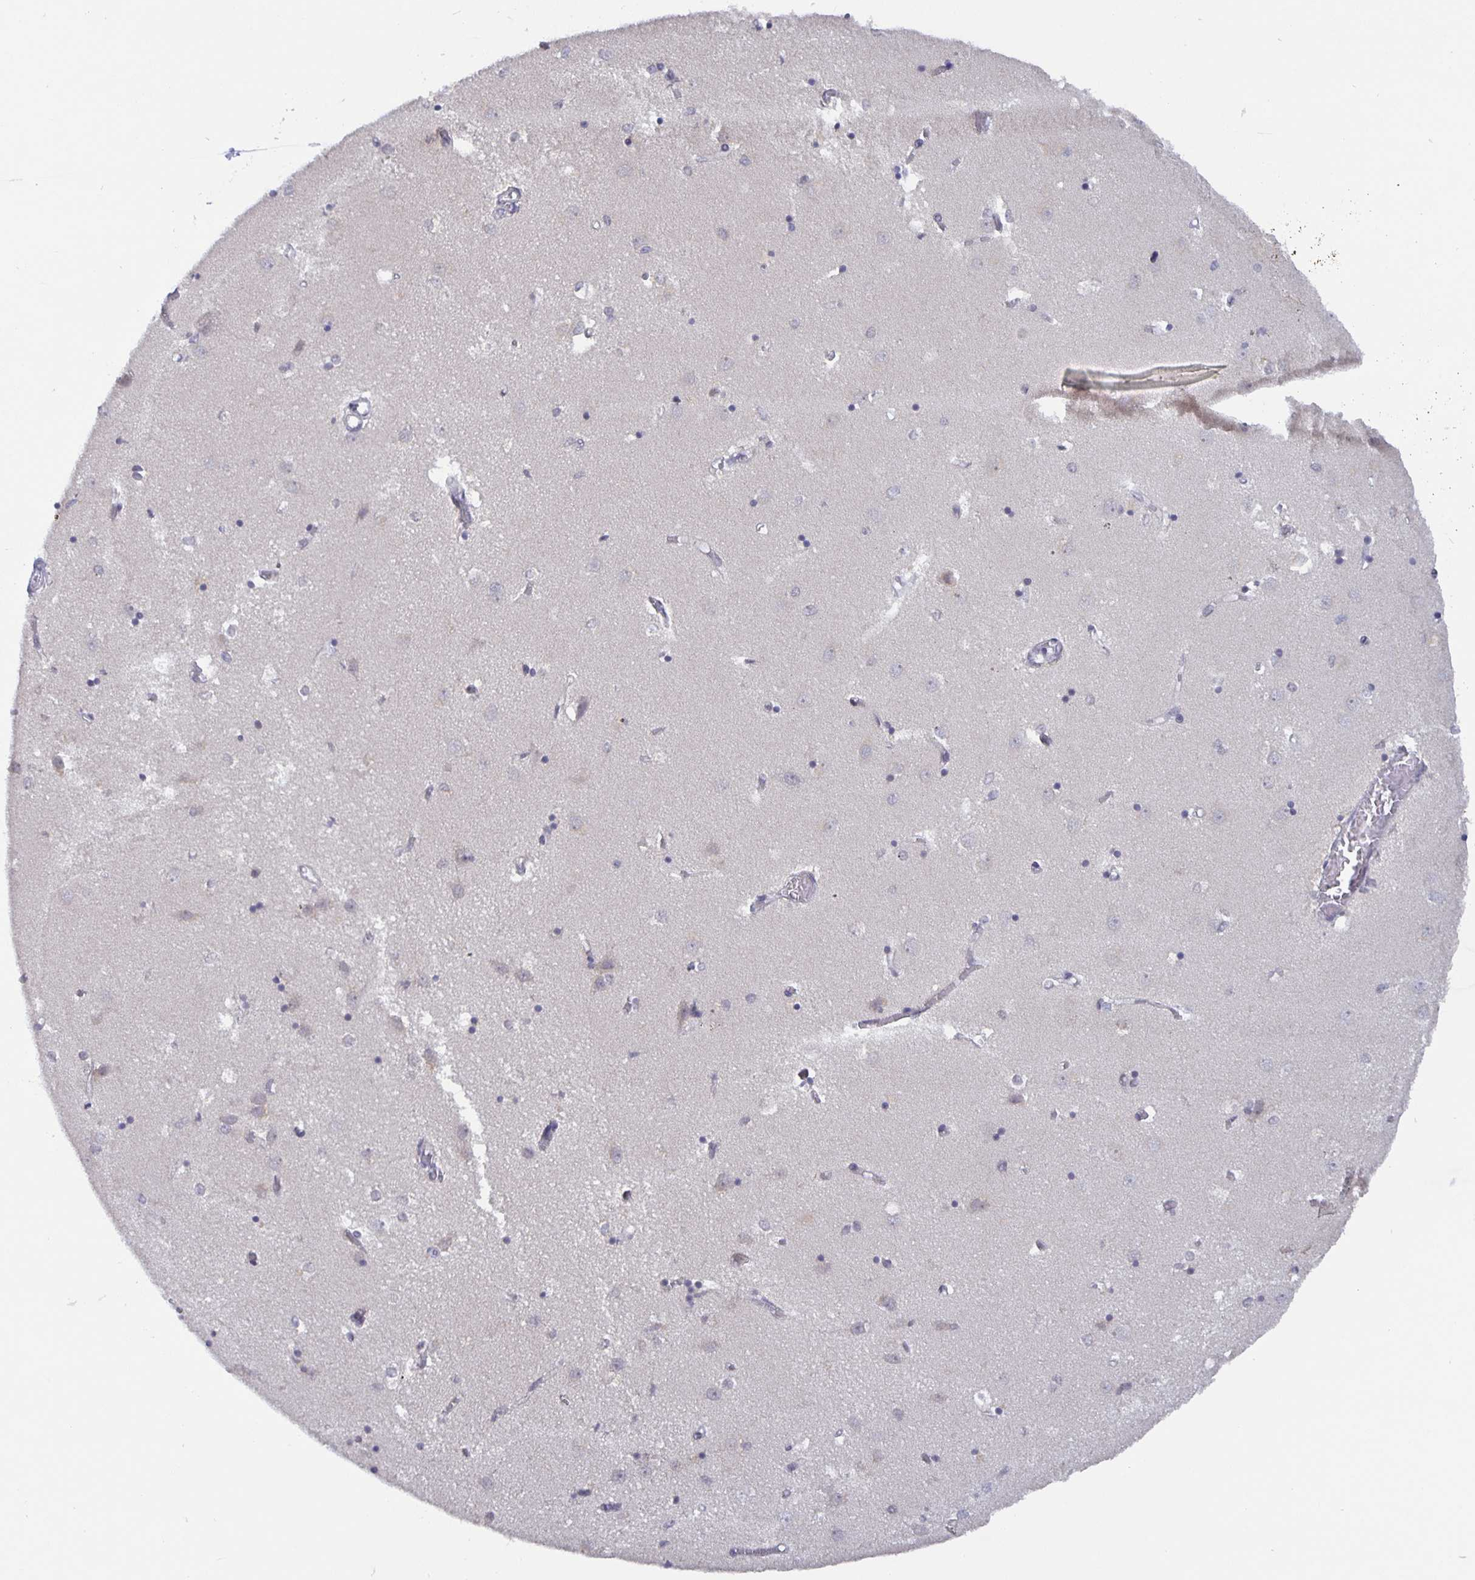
{"staining": {"intensity": "negative", "quantity": "none", "location": "none"}, "tissue": "caudate", "cell_type": "Glial cells", "image_type": "normal", "snomed": [{"axis": "morphology", "description": "Normal tissue, NOS"}, {"axis": "topography", "description": "Lateral ventricle wall"}], "caption": "This is an immunohistochemistry histopathology image of unremarkable human caudate. There is no positivity in glial cells.", "gene": "GDF15", "patient": {"sex": "male", "age": 54}}